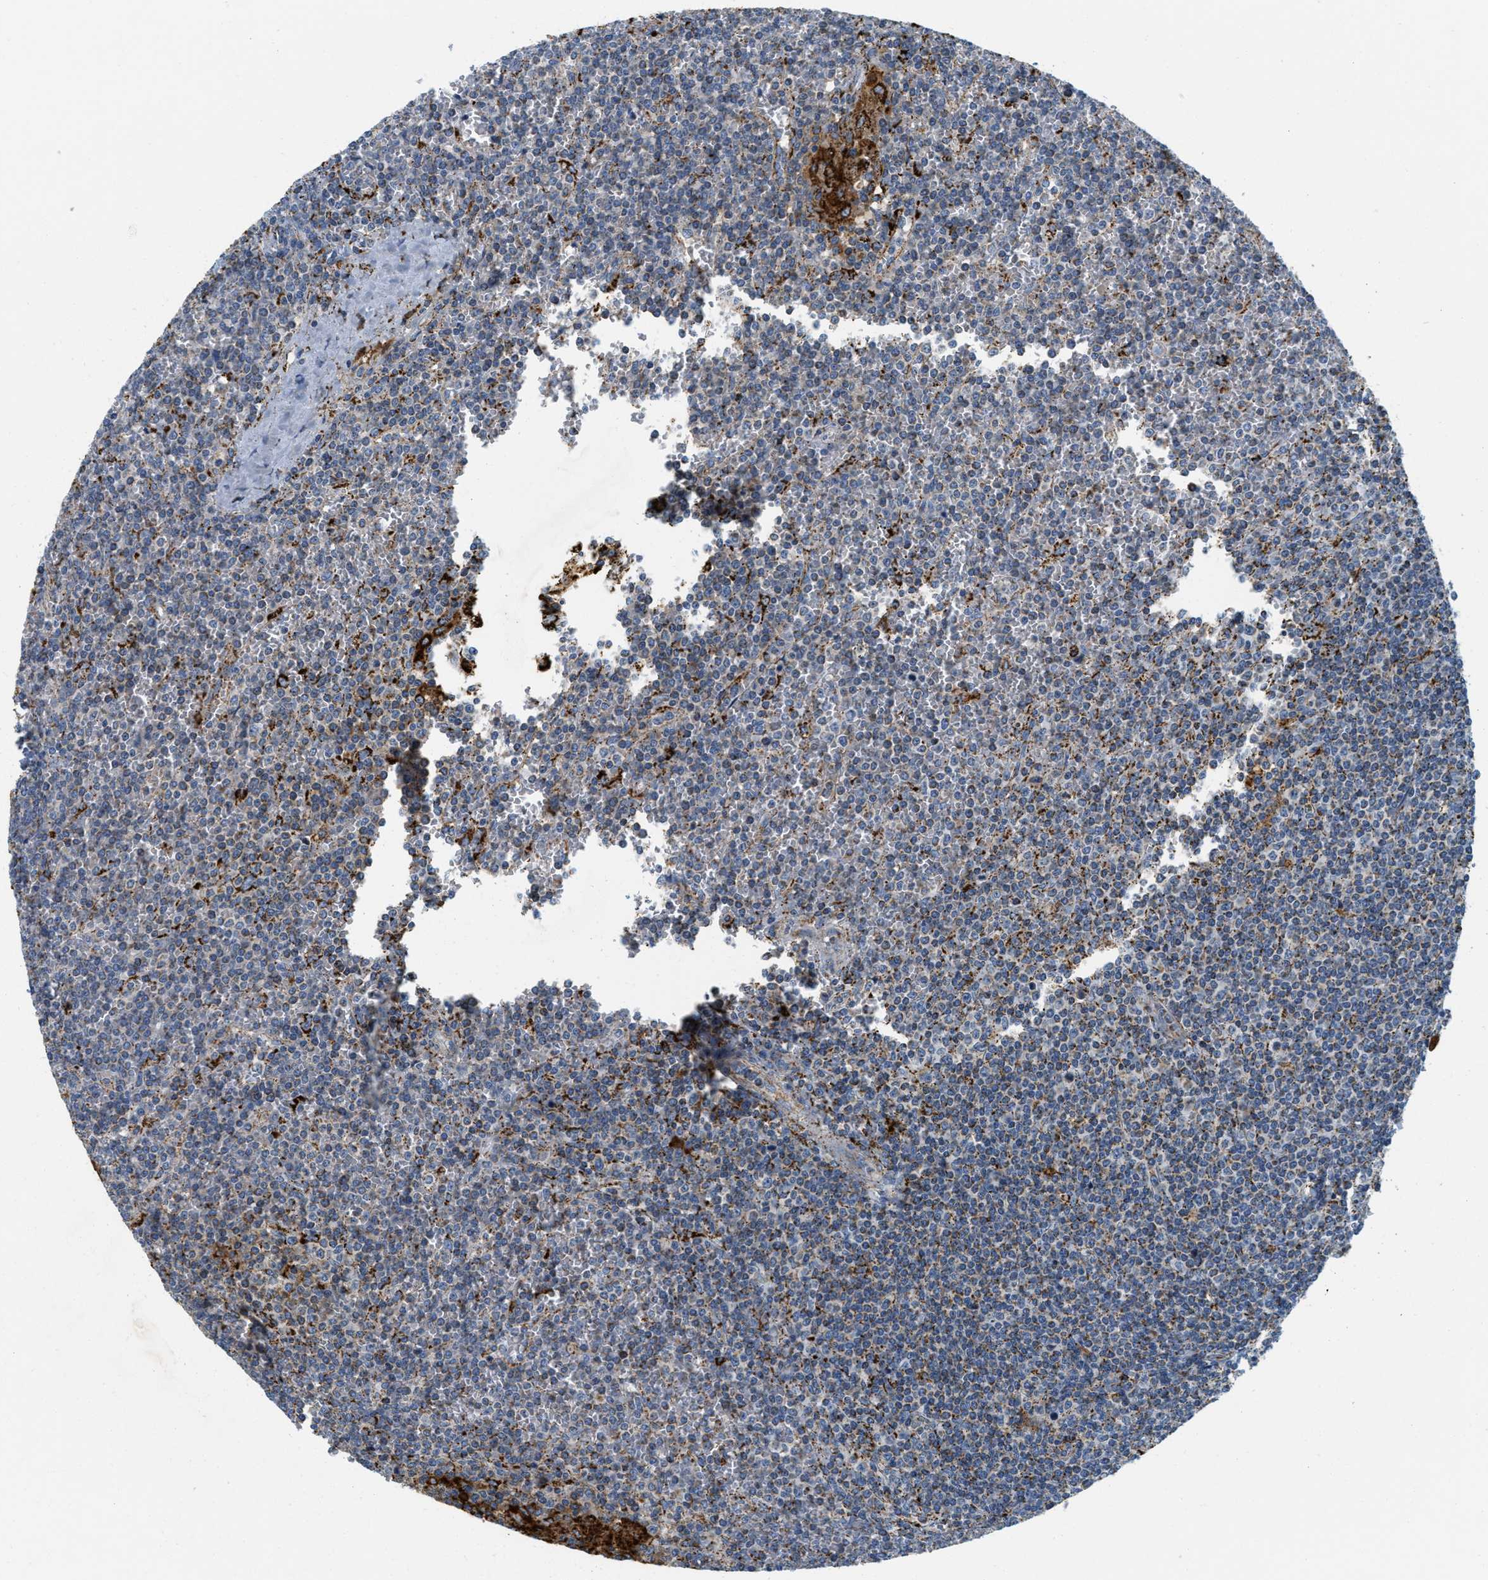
{"staining": {"intensity": "strong", "quantity": "<25%", "location": "cytoplasmic/membranous"}, "tissue": "lymphoma", "cell_type": "Tumor cells", "image_type": "cancer", "snomed": [{"axis": "morphology", "description": "Malignant lymphoma, non-Hodgkin's type, Low grade"}, {"axis": "topography", "description": "Spleen"}], "caption": "Immunohistochemistry (DAB (3,3'-diaminobenzidine)) staining of low-grade malignant lymphoma, non-Hodgkin's type displays strong cytoplasmic/membranous protein expression in about <25% of tumor cells. The protein of interest is shown in brown color, while the nuclei are stained blue.", "gene": "HLCS", "patient": {"sex": "female", "age": 19}}